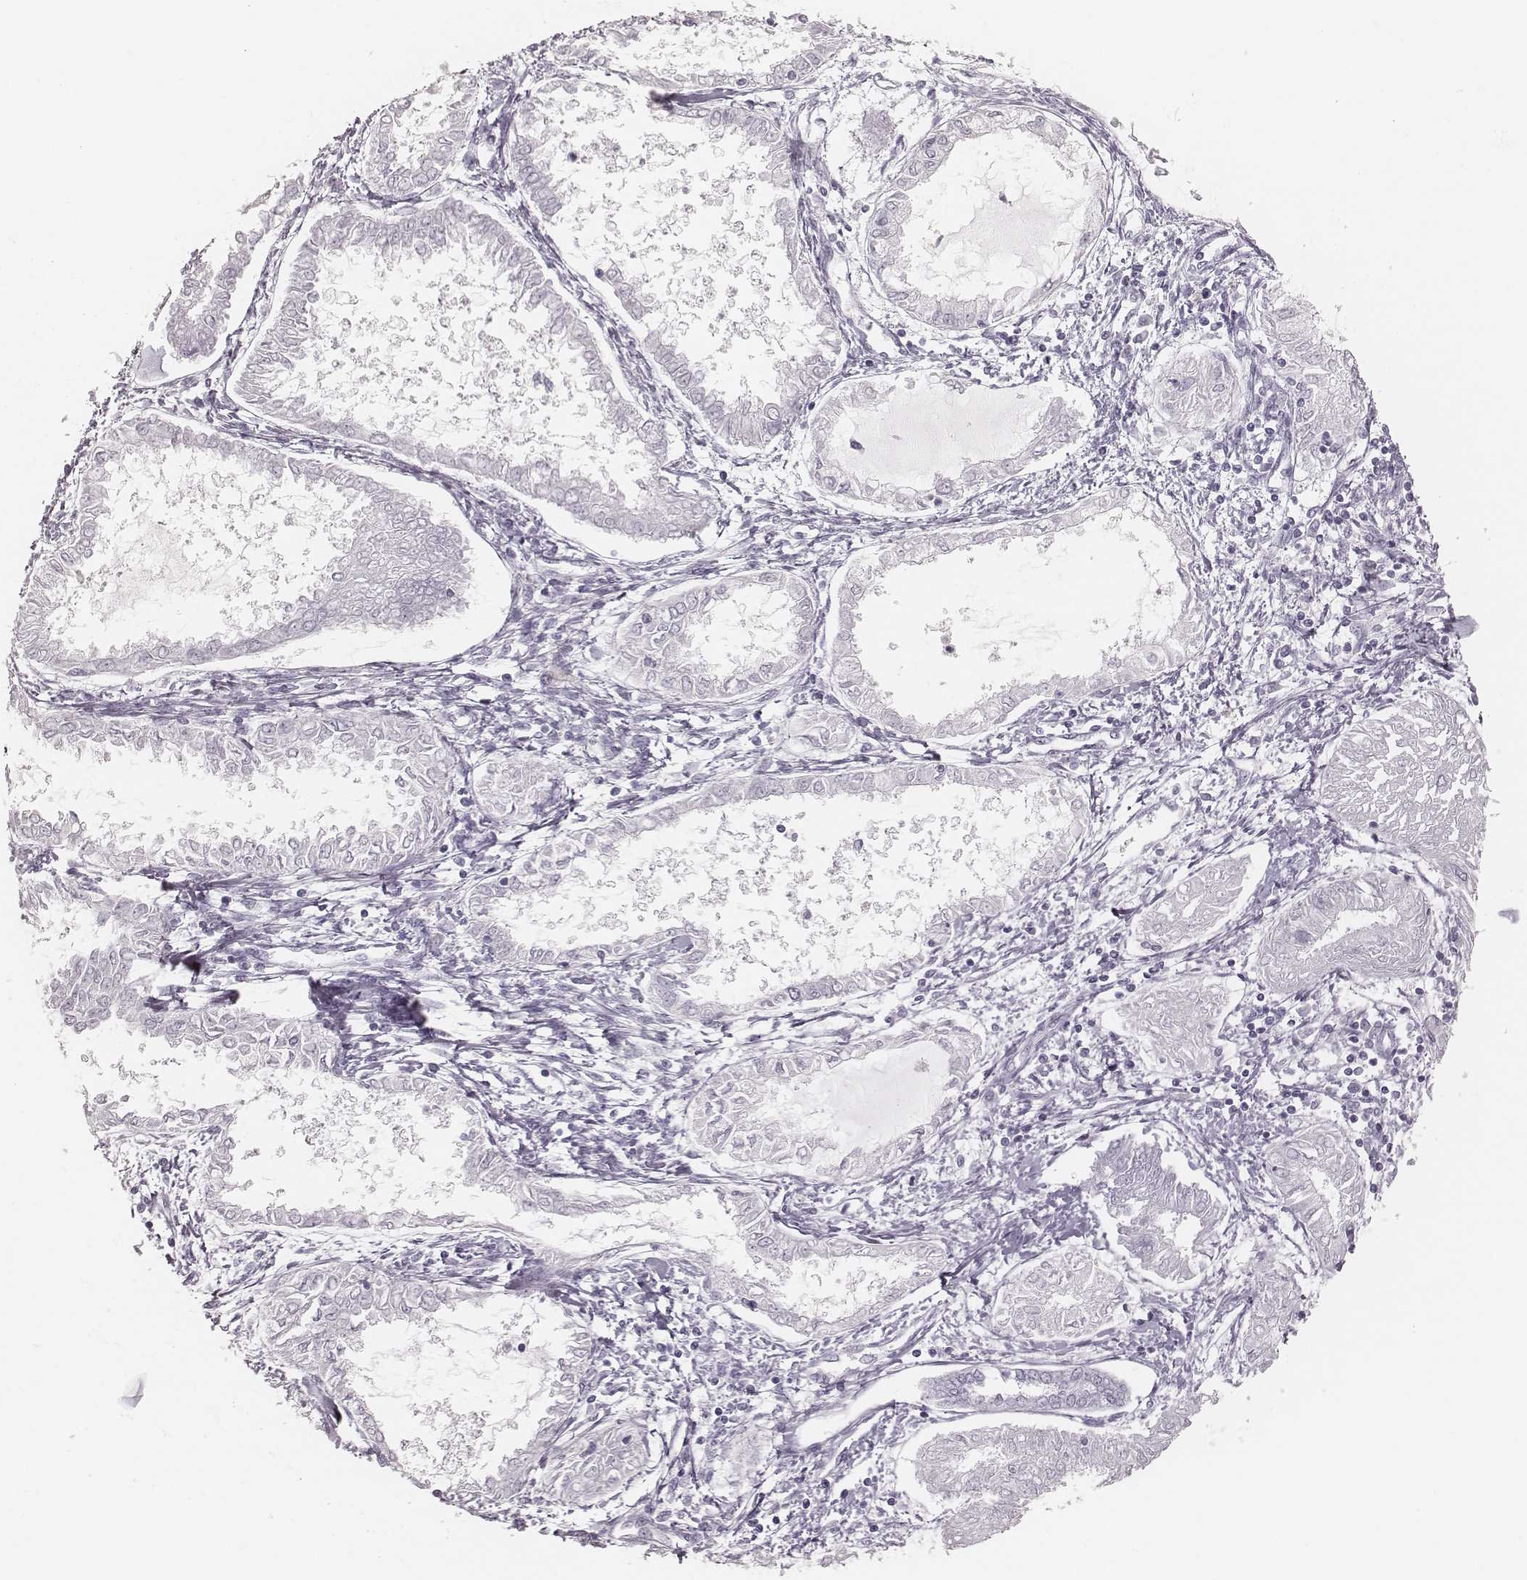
{"staining": {"intensity": "negative", "quantity": "none", "location": "none"}, "tissue": "endometrial cancer", "cell_type": "Tumor cells", "image_type": "cancer", "snomed": [{"axis": "morphology", "description": "Adenocarcinoma, NOS"}, {"axis": "topography", "description": "Endometrium"}], "caption": "Immunohistochemistry of endometrial cancer (adenocarcinoma) shows no staining in tumor cells.", "gene": "MSX1", "patient": {"sex": "female", "age": 68}}